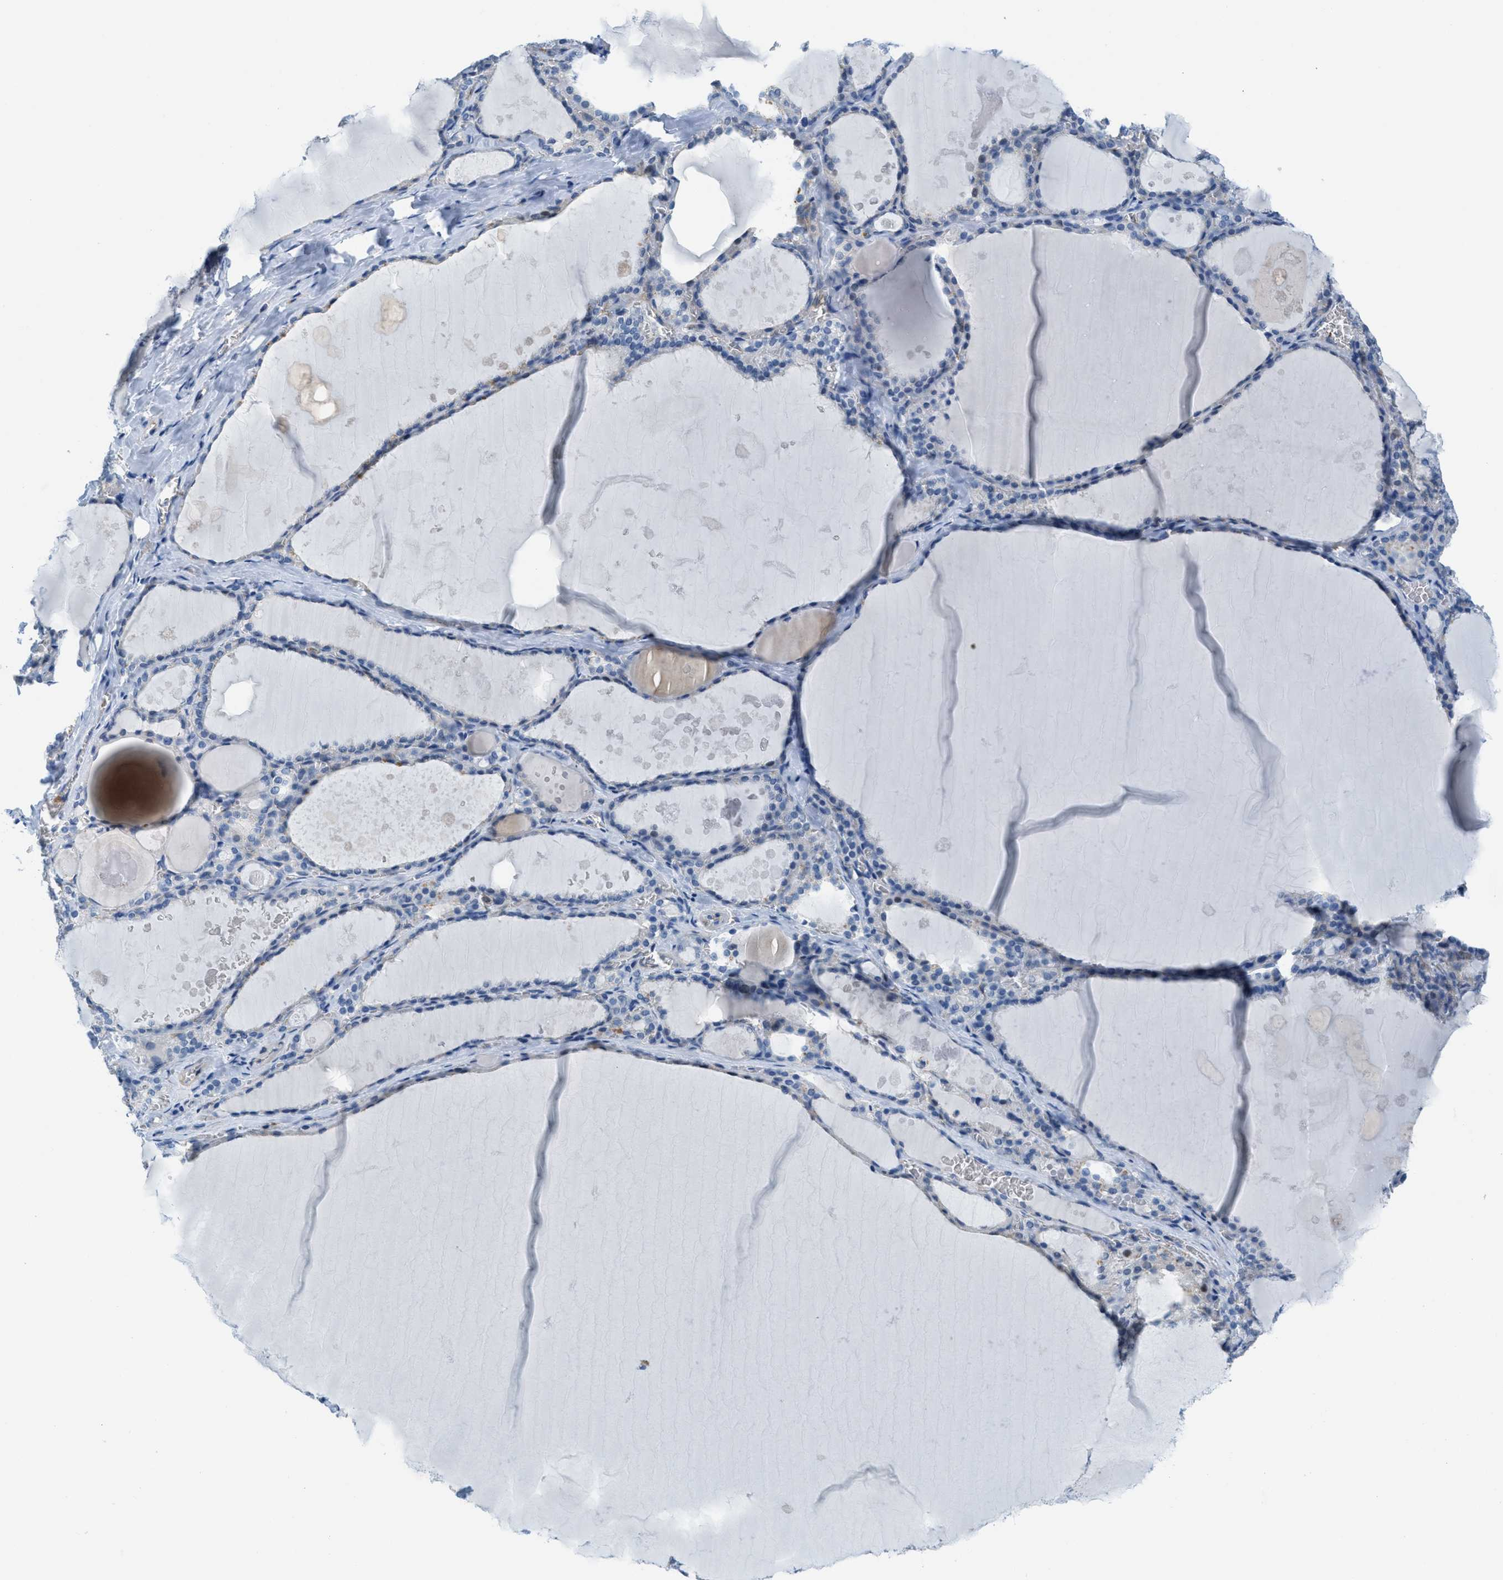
{"staining": {"intensity": "negative", "quantity": "none", "location": "none"}, "tissue": "thyroid gland", "cell_type": "Glandular cells", "image_type": "normal", "snomed": [{"axis": "morphology", "description": "Normal tissue, NOS"}, {"axis": "topography", "description": "Thyroid gland"}], "caption": "A high-resolution photomicrograph shows IHC staining of normal thyroid gland, which shows no significant expression in glandular cells. (IHC, brightfield microscopy, high magnification).", "gene": "MAPRE2", "patient": {"sex": "male", "age": 56}}